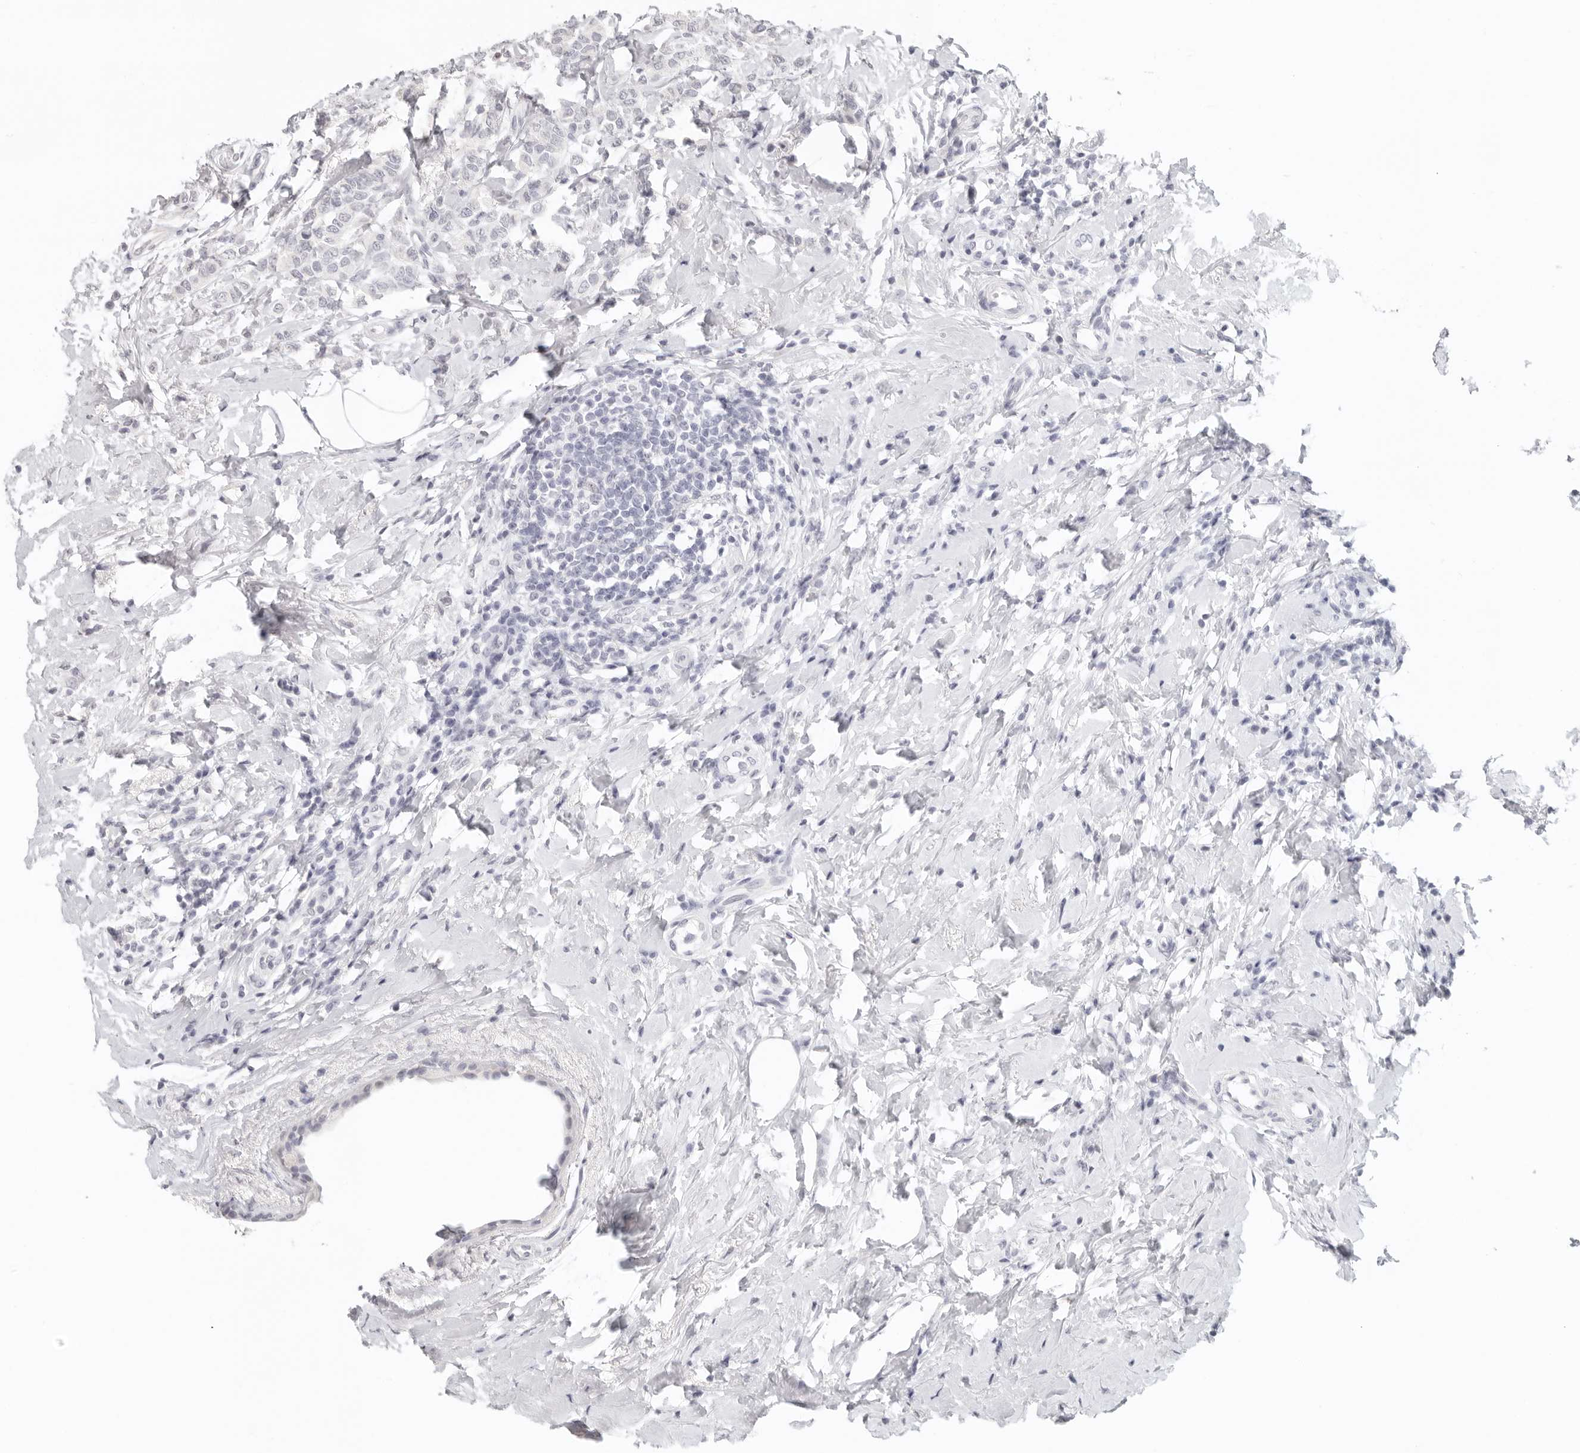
{"staining": {"intensity": "negative", "quantity": "none", "location": "none"}, "tissue": "breast cancer", "cell_type": "Tumor cells", "image_type": "cancer", "snomed": [{"axis": "morphology", "description": "Lobular carcinoma"}, {"axis": "topography", "description": "Breast"}], "caption": "Image shows no protein positivity in tumor cells of breast cancer tissue.", "gene": "GPBP1L1", "patient": {"sex": "female", "age": 47}}